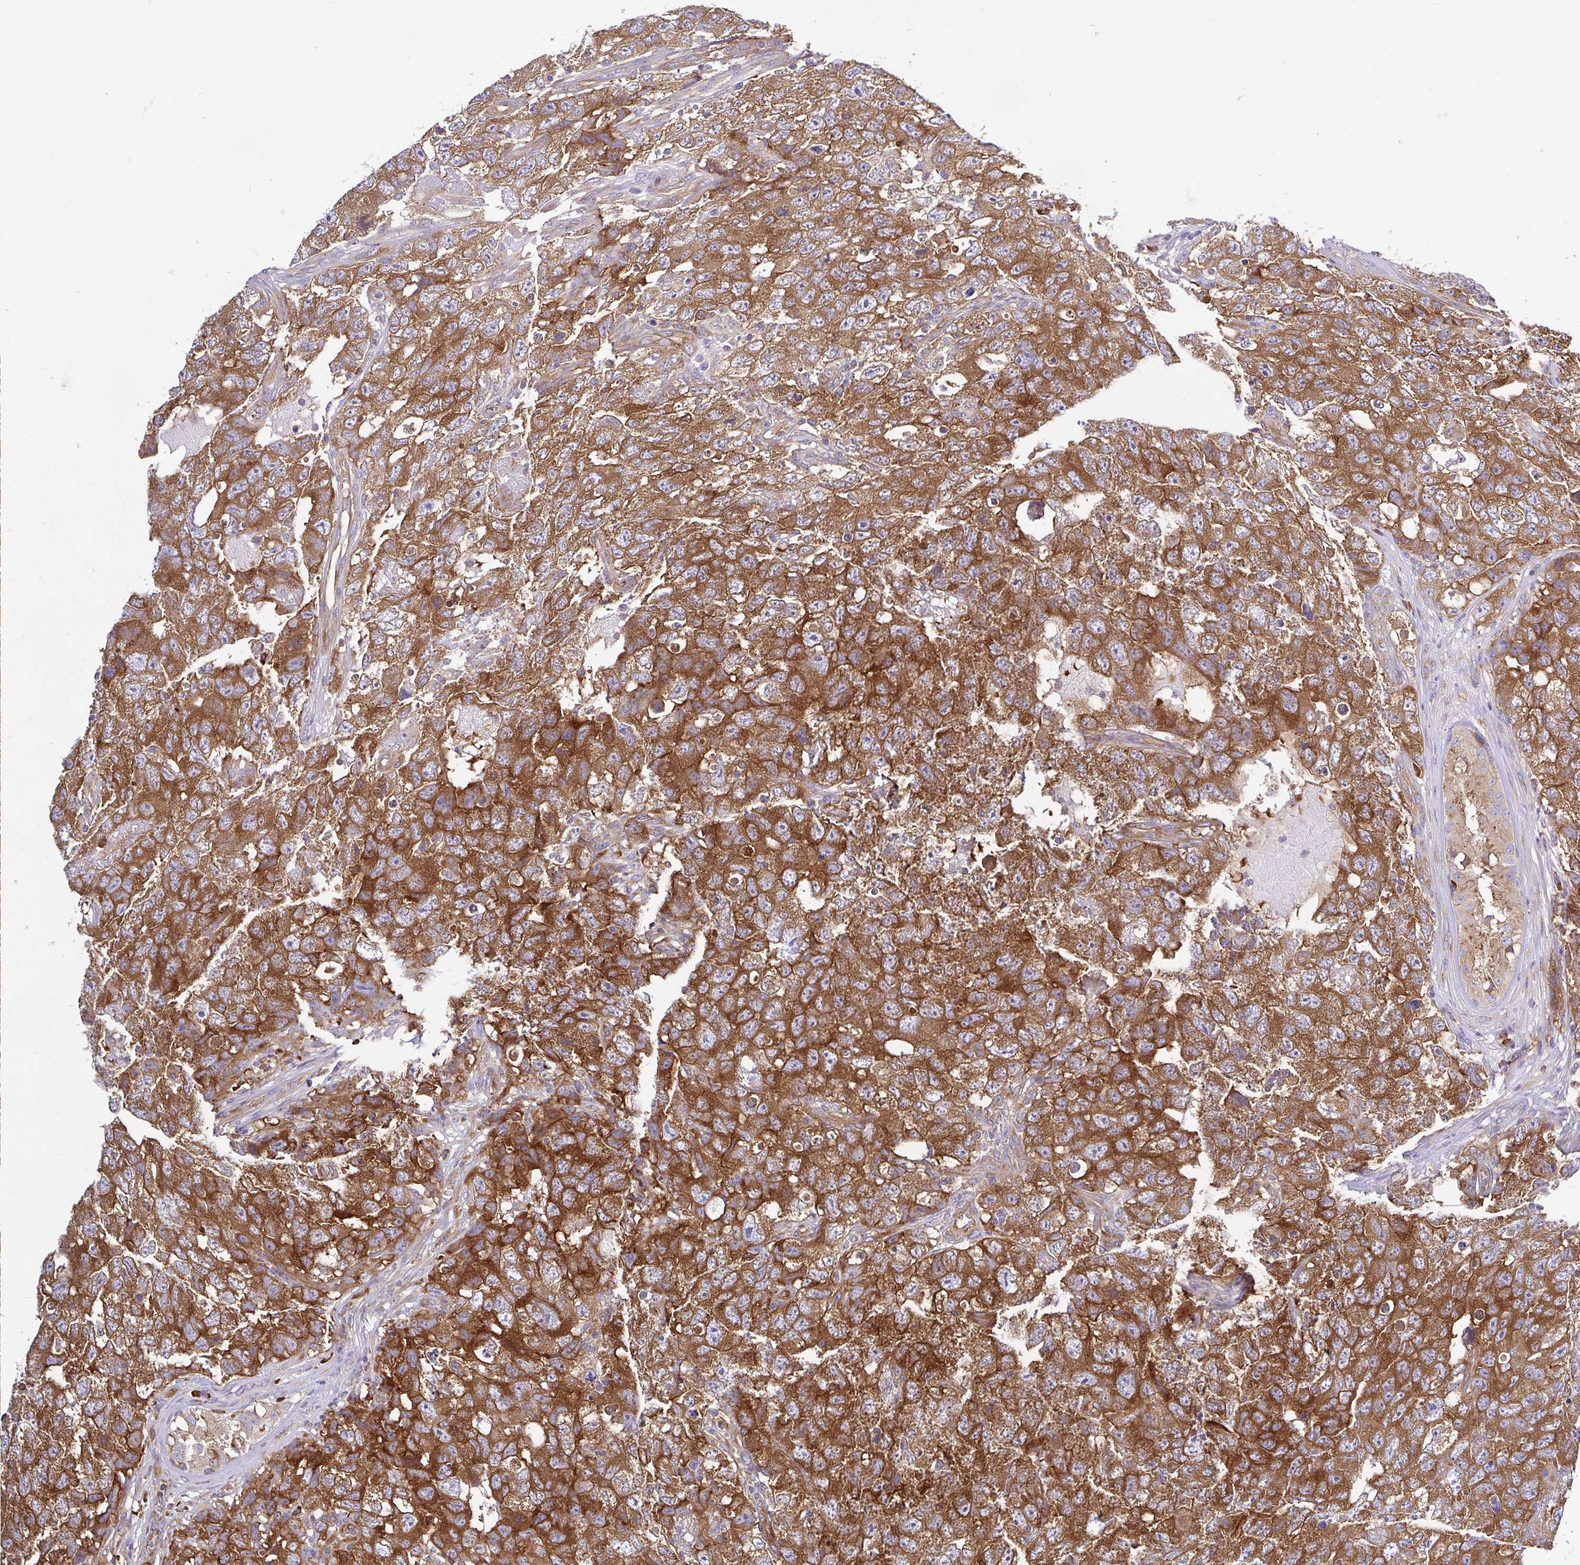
{"staining": {"intensity": "strong", "quantity": "25%-75%", "location": "cytoplasmic/membranous"}, "tissue": "testis cancer", "cell_type": "Tumor cells", "image_type": "cancer", "snomed": [{"axis": "morphology", "description": "Carcinoma, Embryonal, NOS"}, {"axis": "topography", "description": "Testis"}], "caption": "The image displays a brown stain indicating the presence of a protein in the cytoplasmic/membranous of tumor cells in testis embryonal carcinoma.", "gene": "LARS1", "patient": {"sex": "male", "age": 22}}